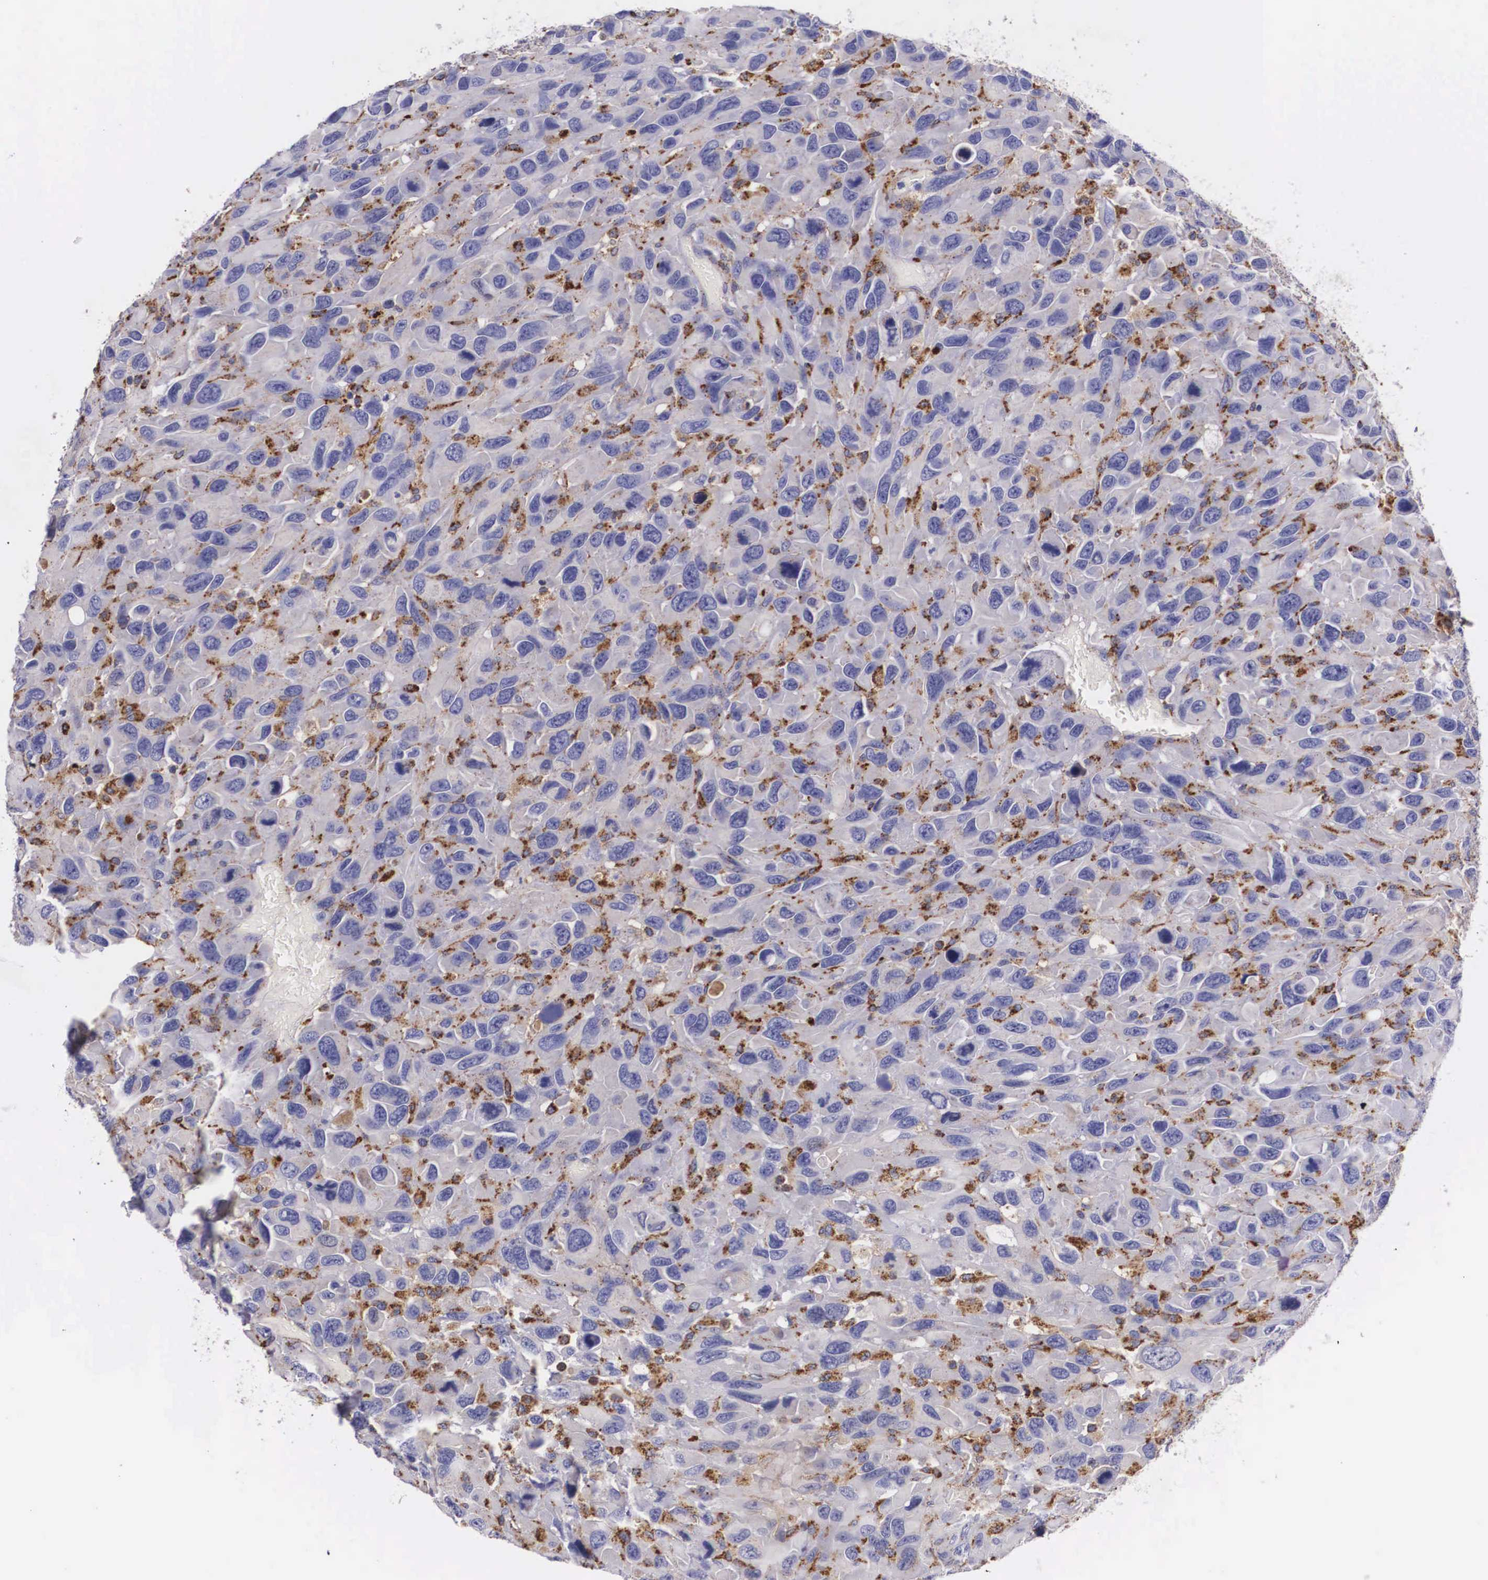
{"staining": {"intensity": "moderate", "quantity": "<25%", "location": "cytoplasmic/membranous"}, "tissue": "renal cancer", "cell_type": "Tumor cells", "image_type": "cancer", "snomed": [{"axis": "morphology", "description": "Adenocarcinoma, NOS"}, {"axis": "topography", "description": "Kidney"}], "caption": "The histopathology image reveals a brown stain indicating the presence of a protein in the cytoplasmic/membranous of tumor cells in adenocarcinoma (renal).", "gene": "NAGA", "patient": {"sex": "male", "age": 79}}